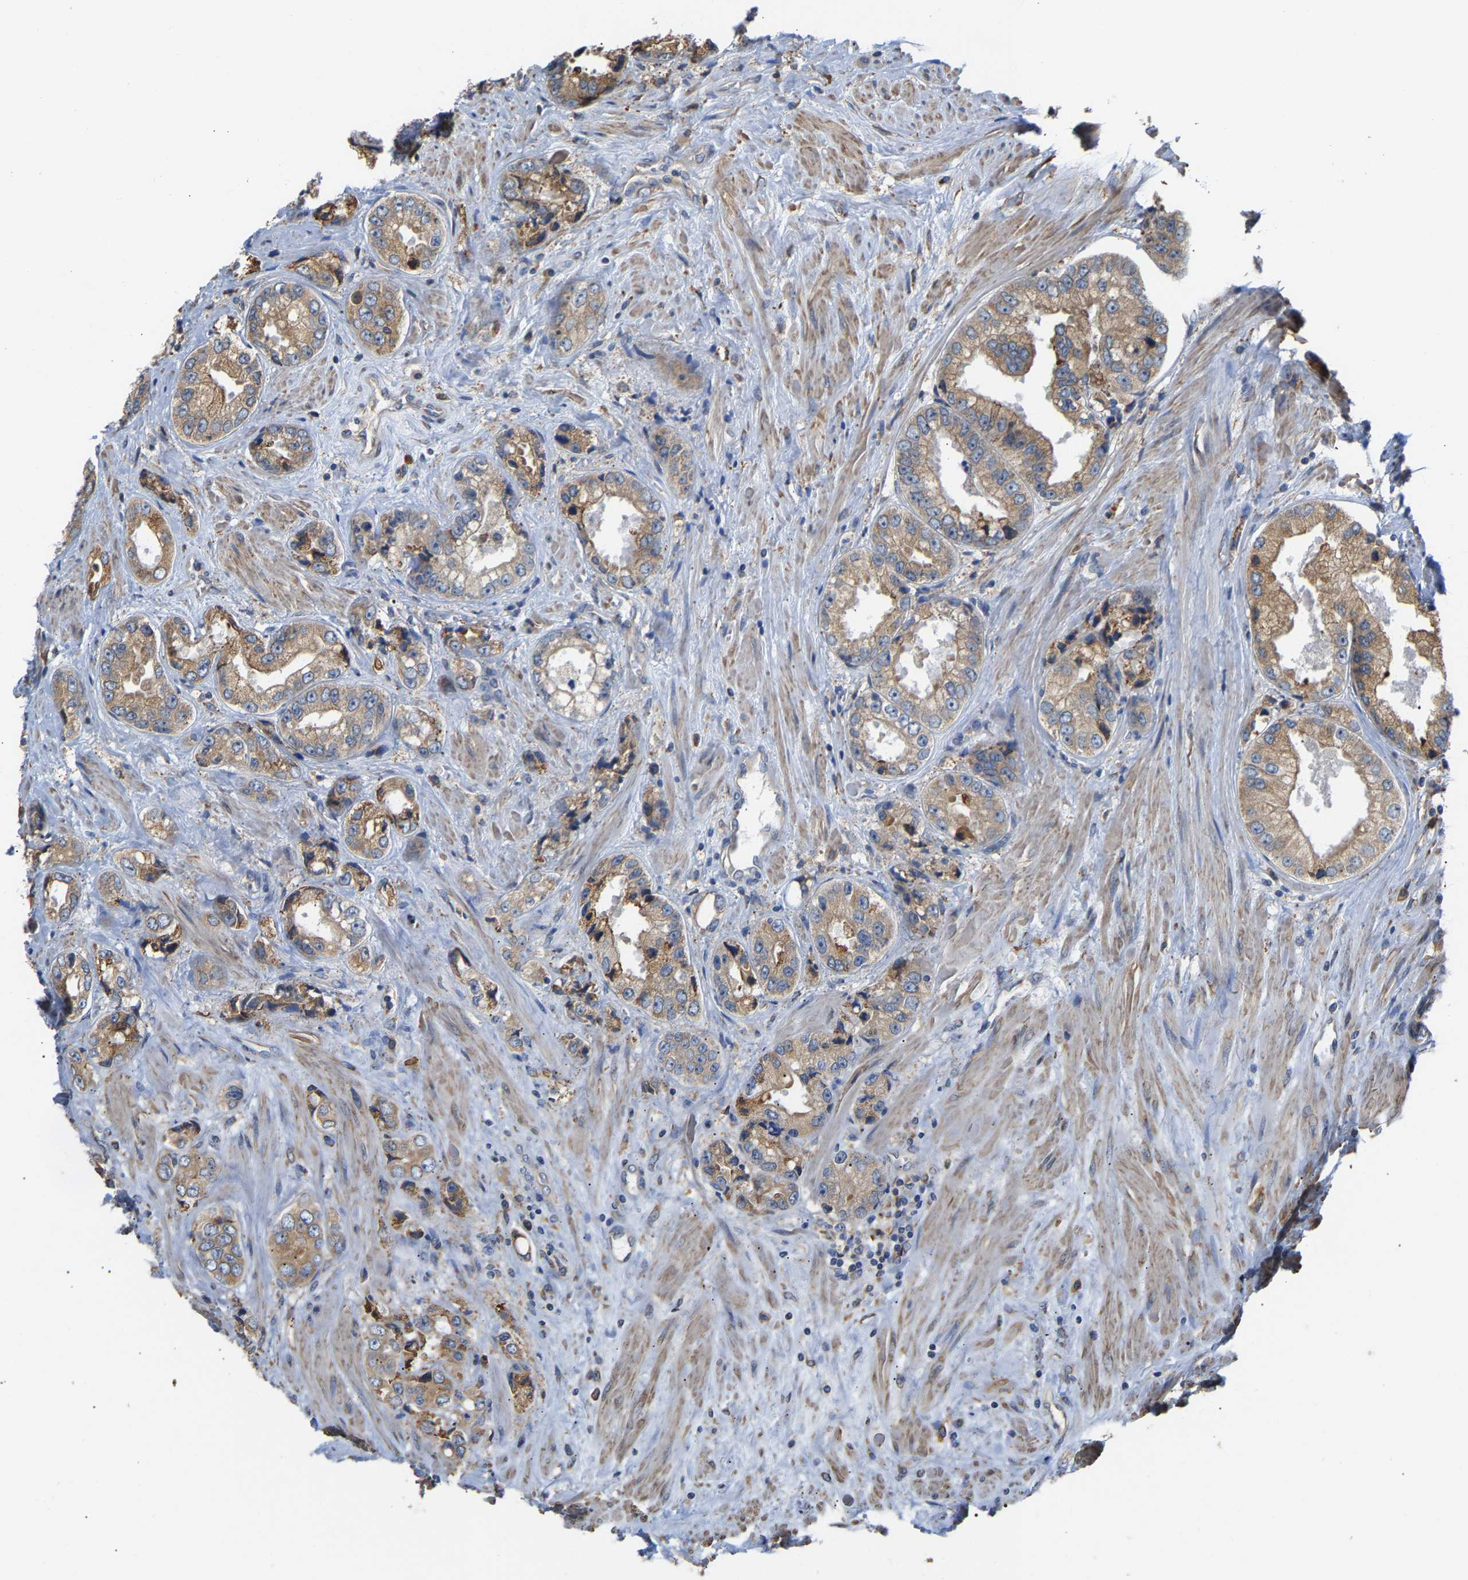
{"staining": {"intensity": "moderate", "quantity": ">75%", "location": "cytoplasmic/membranous"}, "tissue": "prostate cancer", "cell_type": "Tumor cells", "image_type": "cancer", "snomed": [{"axis": "morphology", "description": "Adenocarcinoma, High grade"}, {"axis": "topography", "description": "Prostate"}], "caption": "Immunohistochemistry (IHC) of prostate high-grade adenocarcinoma displays medium levels of moderate cytoplasmic/membranous positivity in about >75% of tumor cells.", "gene": "ARAP1", "patient": {"sex": "male", "age": 61}}